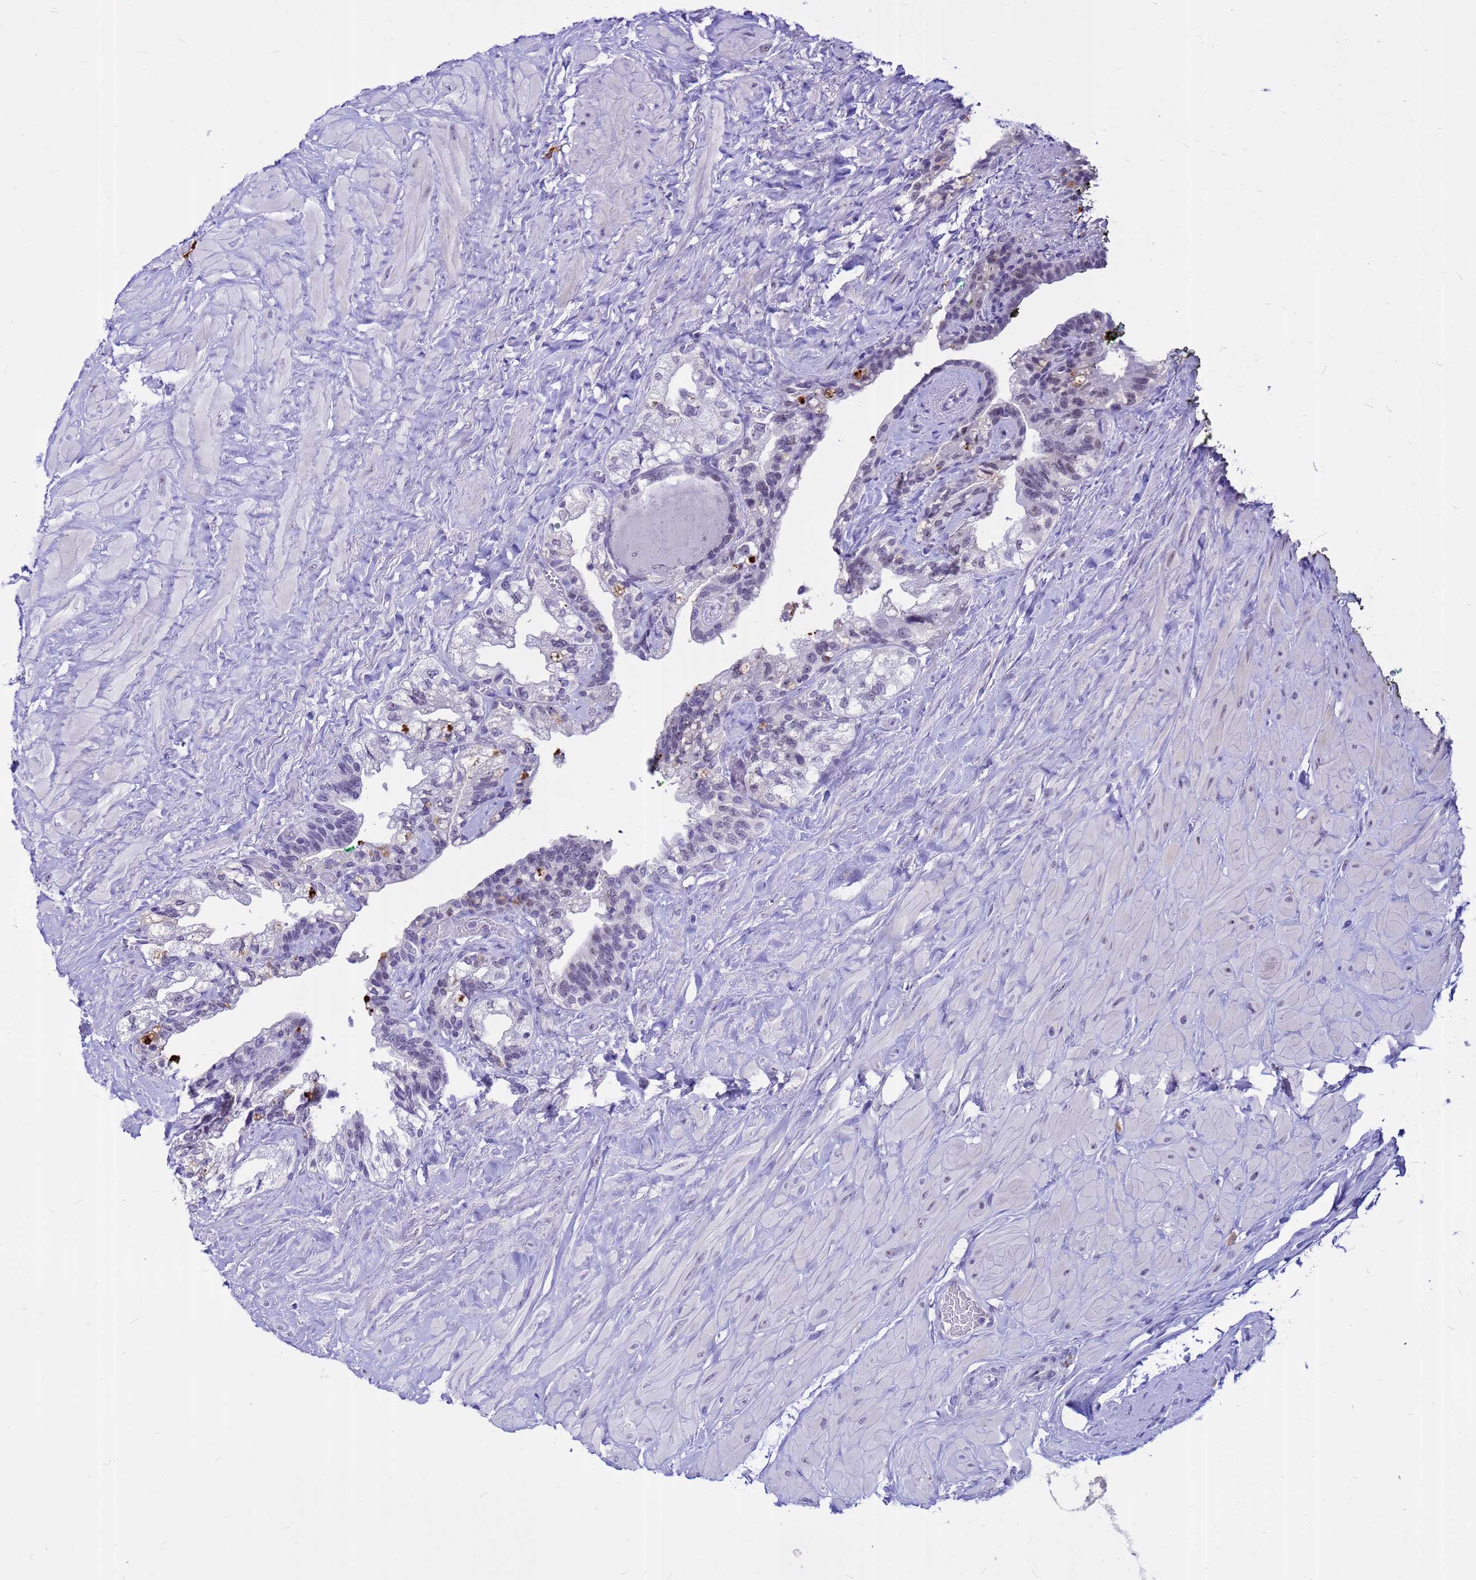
{"staining": {"intensity": "moderate", "quantity": "<25%", "location": "nuclear"}, "tissue": "seminal vesicle", "cell_type": "Glandular cells", "image_type": "normal", "snomed": [{"axis": "morphology", "description": "Normal tissue, NOS"}, {"axis": "topography", "description": "Seminal veicle"}, {"axis": "topography", "description": "Peripheral nerve tissue"}], "caption": "A low amount of moderate nuclear expression is identified in approximately <25% of glandular cells in normal seminal vesicle.", "gene": "DMRTC2", "patient": {"sex": "male", "age": 60}}